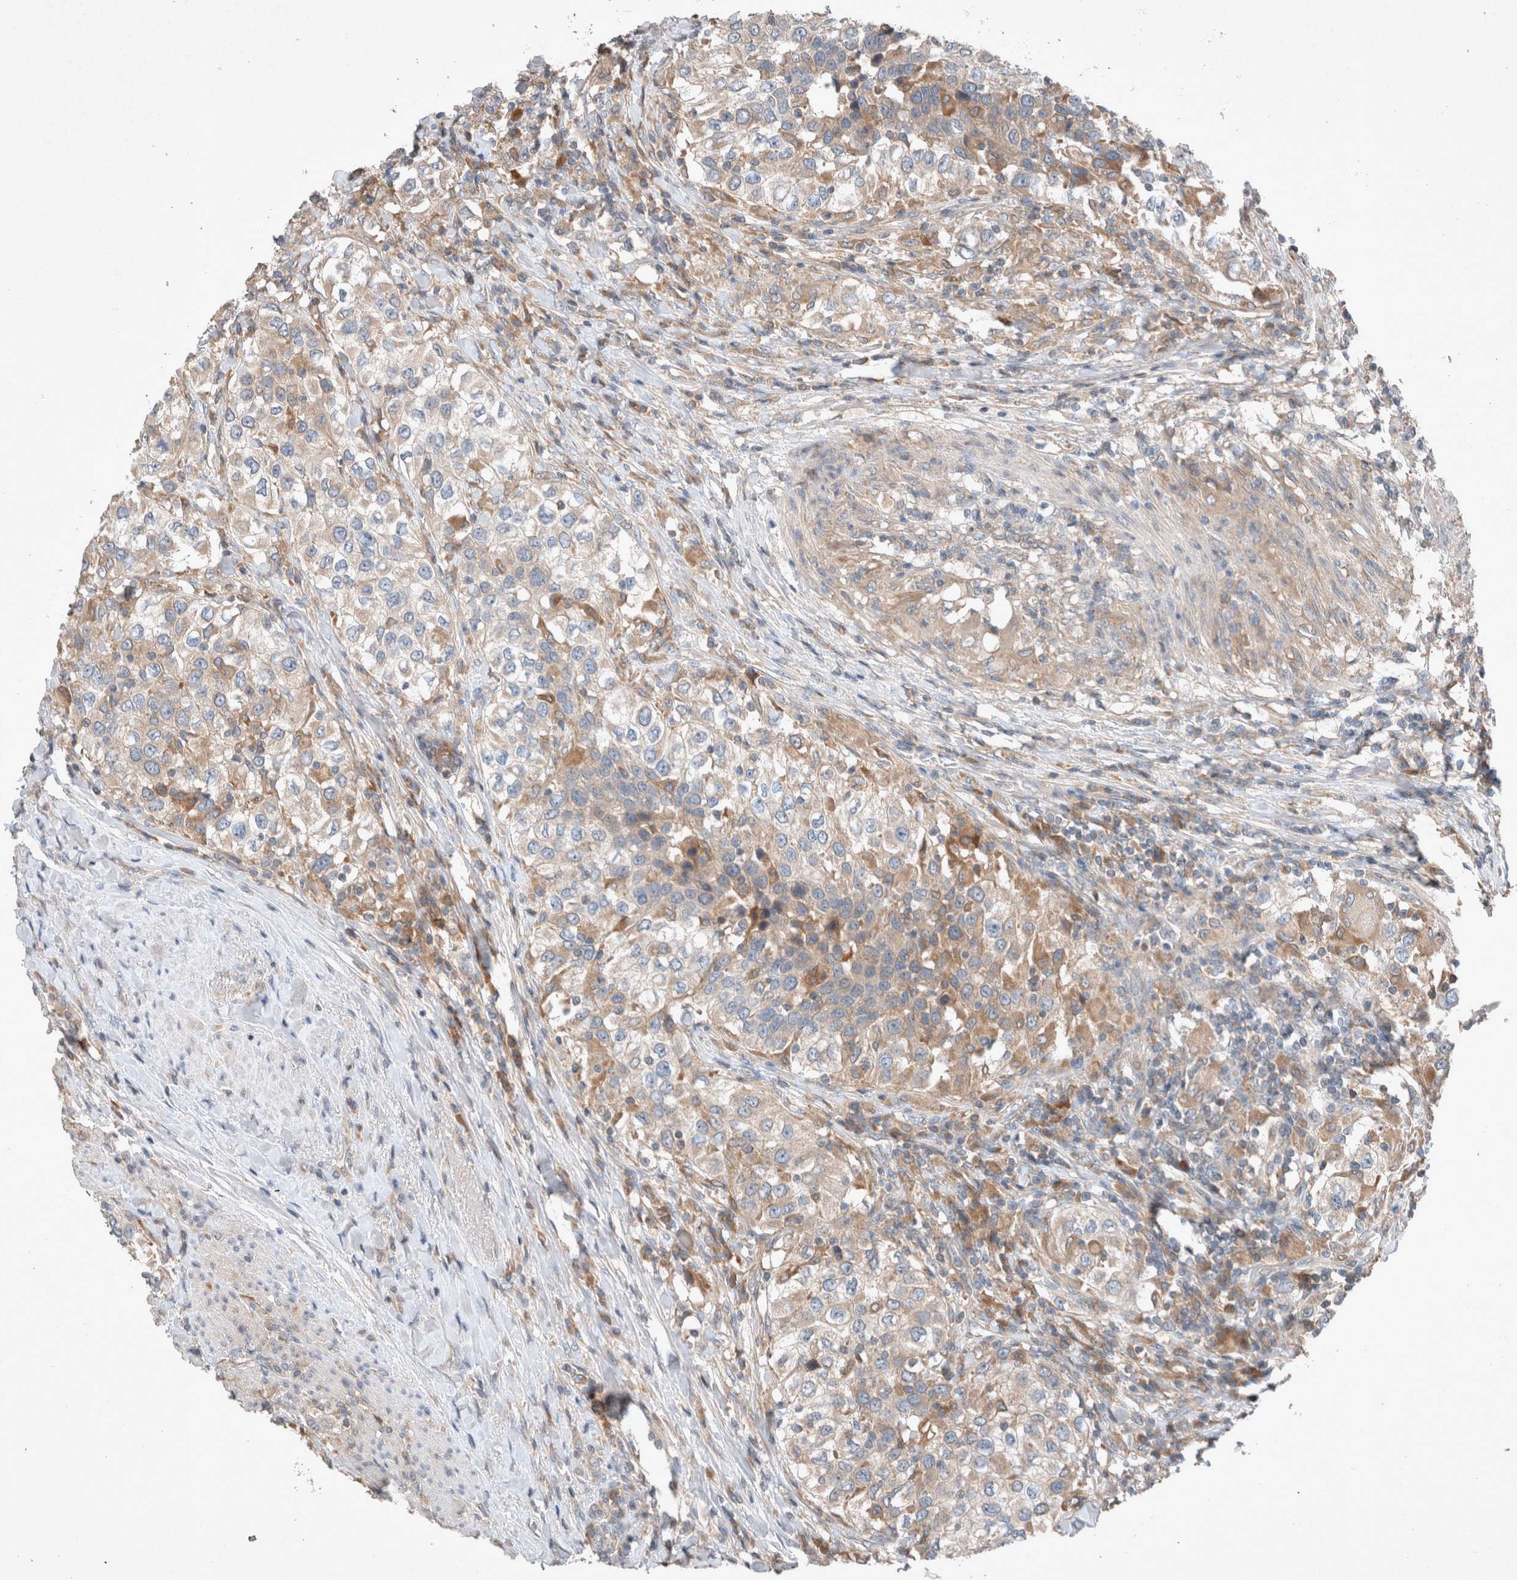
{"staining": {"intensity": "weak", "quantity": "25%-75%", "location": "cytoplasmic/membranous"}, "tissue": "urothelial cancer", "cell_type": "Tumor cells", "image_type": "cancer", "snomed": [{"axis": "morphology", "description": "Urothelial carcinoma, High grade"}, {"axis": "topography", "description": "Urinary bladder"}], "caption": "Tumor cells display low levels of weak cytoplasmic/membranous expression in approximately 25%-75% of cells in high-grade urothelial carcinoma. (DAB (3,3'-diaminobenzidine) = brown stain, brightfield microscopy at high magnification).", "gene": "UGCG", "patient": {"sex": "female", "age": 80}}